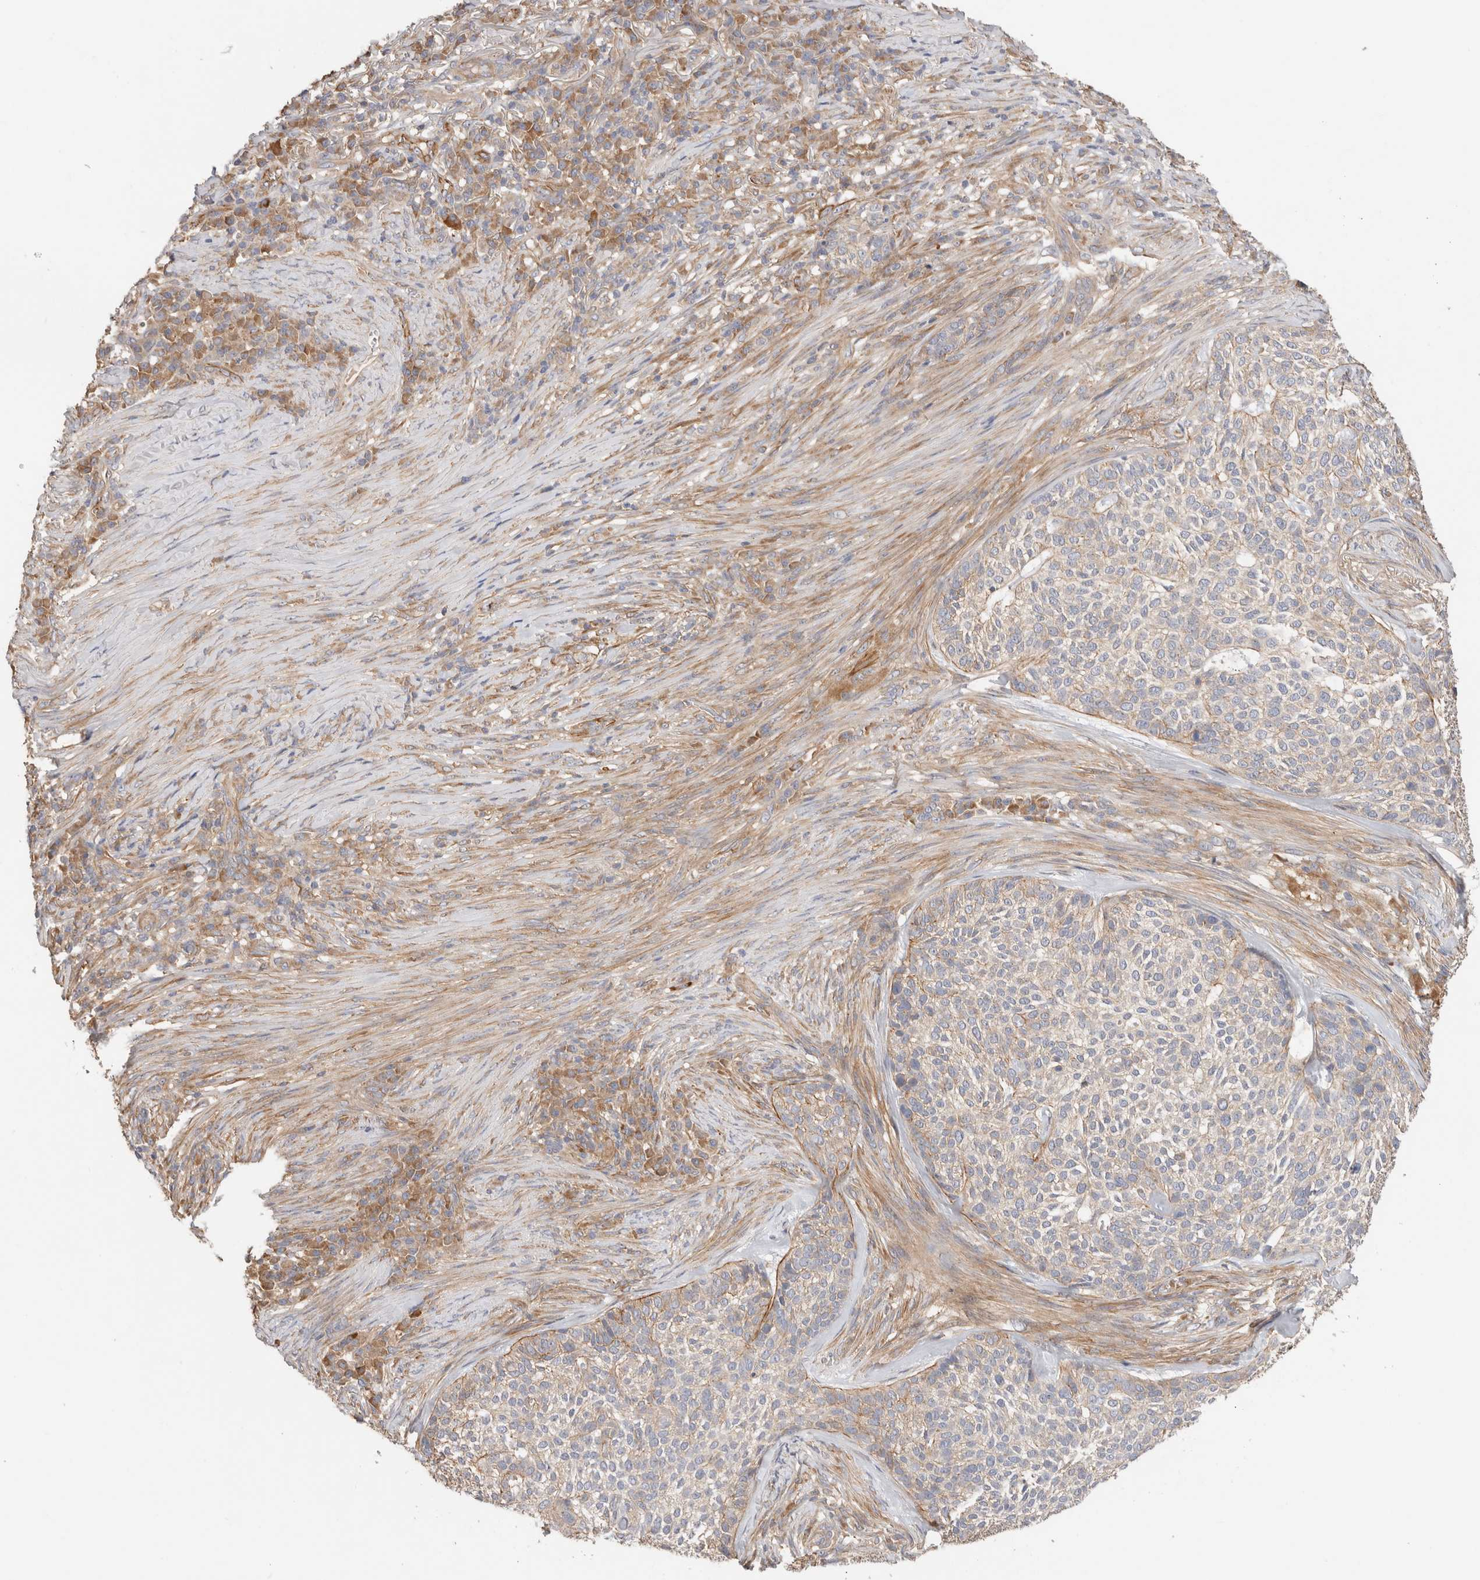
{"staining": {"intensity": "weak", "quantity": "<25%", "location": "cytoplasmic/membranous"}, "tissue": "skin cancer", "cell_type": "Tumor cells", "image_type": "cancer", "snomed": [{"axis": "morphology", "description": "Basal cell carcinoma"}, {"axis": "topography", "description": "Skin"}], "caption": "Immunohistochemistry (IHC) histopathology image of basal cell carcinoma (skin) stained for a protein (brown), which shows no positivity in tumor cells. (DAB (3,3'-diaminobenzidine) IHC, high magnification).", "gene": "SGK3", "patient": {"sex": "female", "age": 64}}